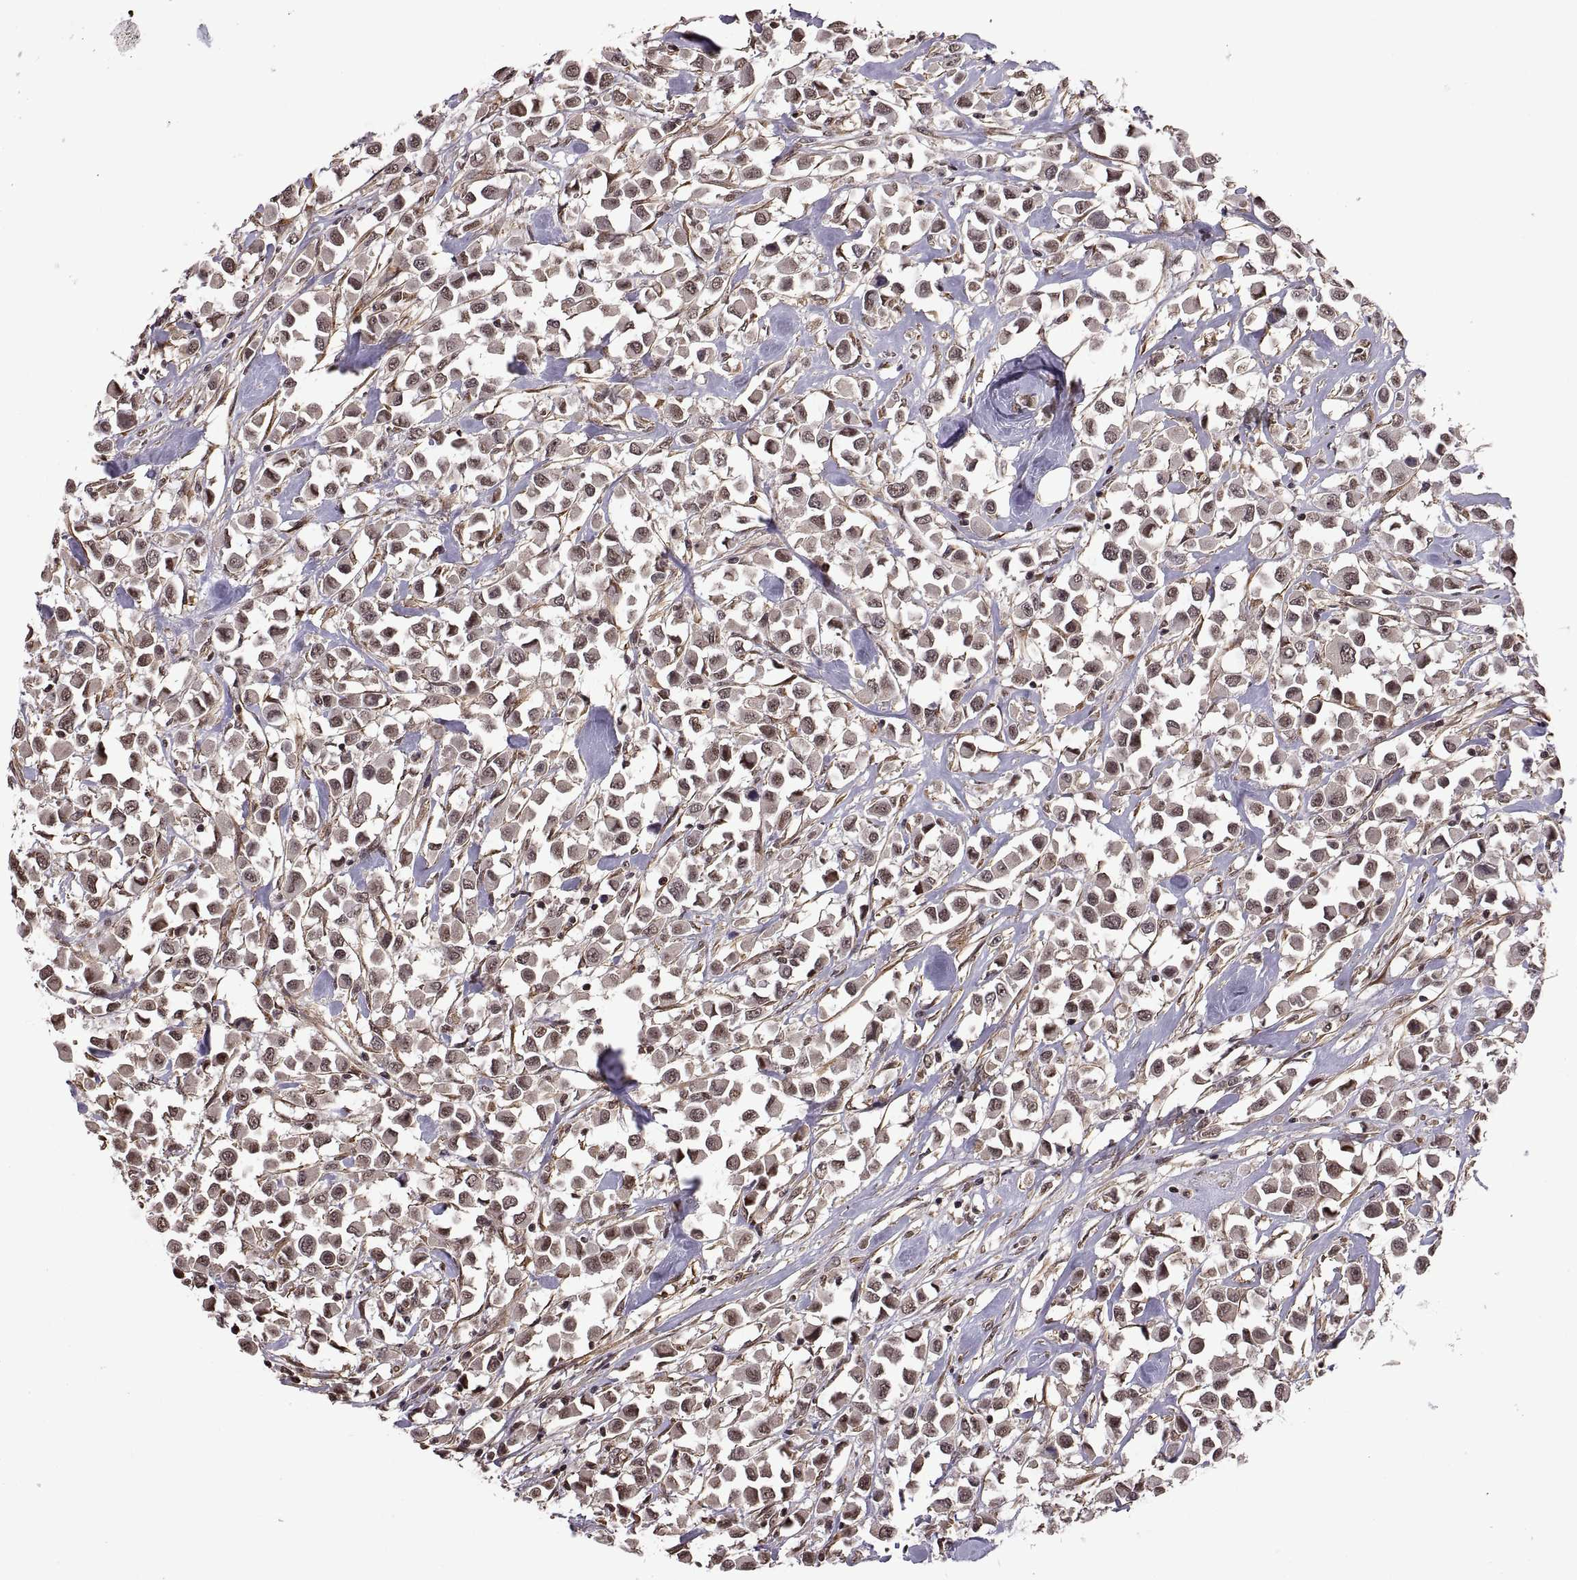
{"staining": {"intensity": "moderate", "quantity": "<25%", "location": "nuclear"}, "tissue": "breast cancer", "cell_type": "Tumor cells", "image_type": "cancer", "snomed": [{"axis": "morphology", "description": "Duct carcinoma"}, {"axis": "topography", "description": "Breast"}], "caption": "Human breast cancer stained for a protein (brown) demonstrates moderate nuclear positive positivity in approximately <25% of tumor cells.", "gene": "ARRB1", "patient": {"sex": "female", "age": 61}}